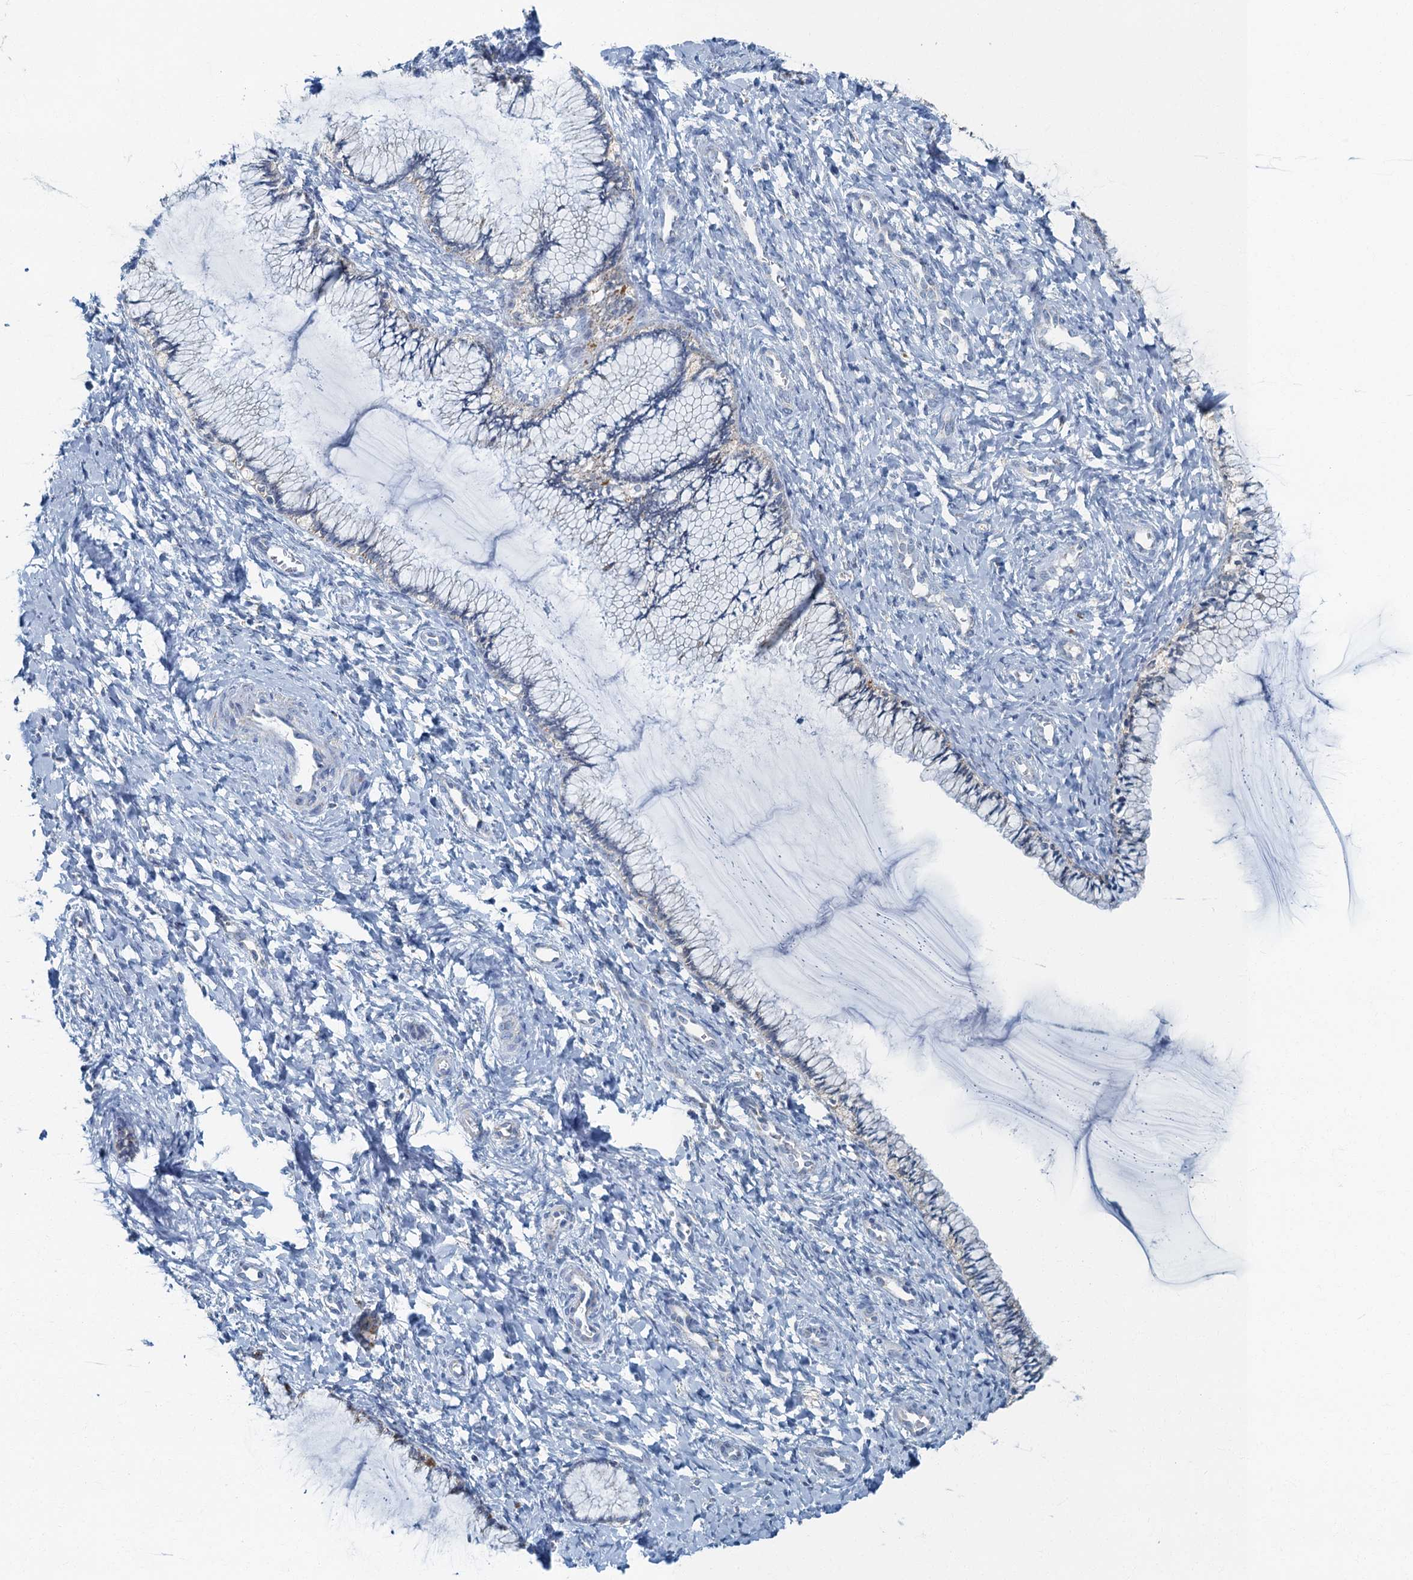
{"staining": {"intensity": "negative", "quantity": "none", "location": "none"}, "tissue": "cervix", "cell_type": "Glandular cells", "image_type": "normal", "snomed": [{"axis": "morphology", "description": "Normal tissue, NOS"}, {"axis": "morphology", "description": "Adenocarcinoma, NOS"}, {"axis": "topography", "description": "Cervix"}], "caption": "A micrograph of human cervix is negative for staining in glandular cells. (DAB (3,3'-diaminobenzidine) immunohistochemistry with hematoxylin counter stain).", "gene": "RAD9B", "patient": {"sex": "female", "age": 29}}